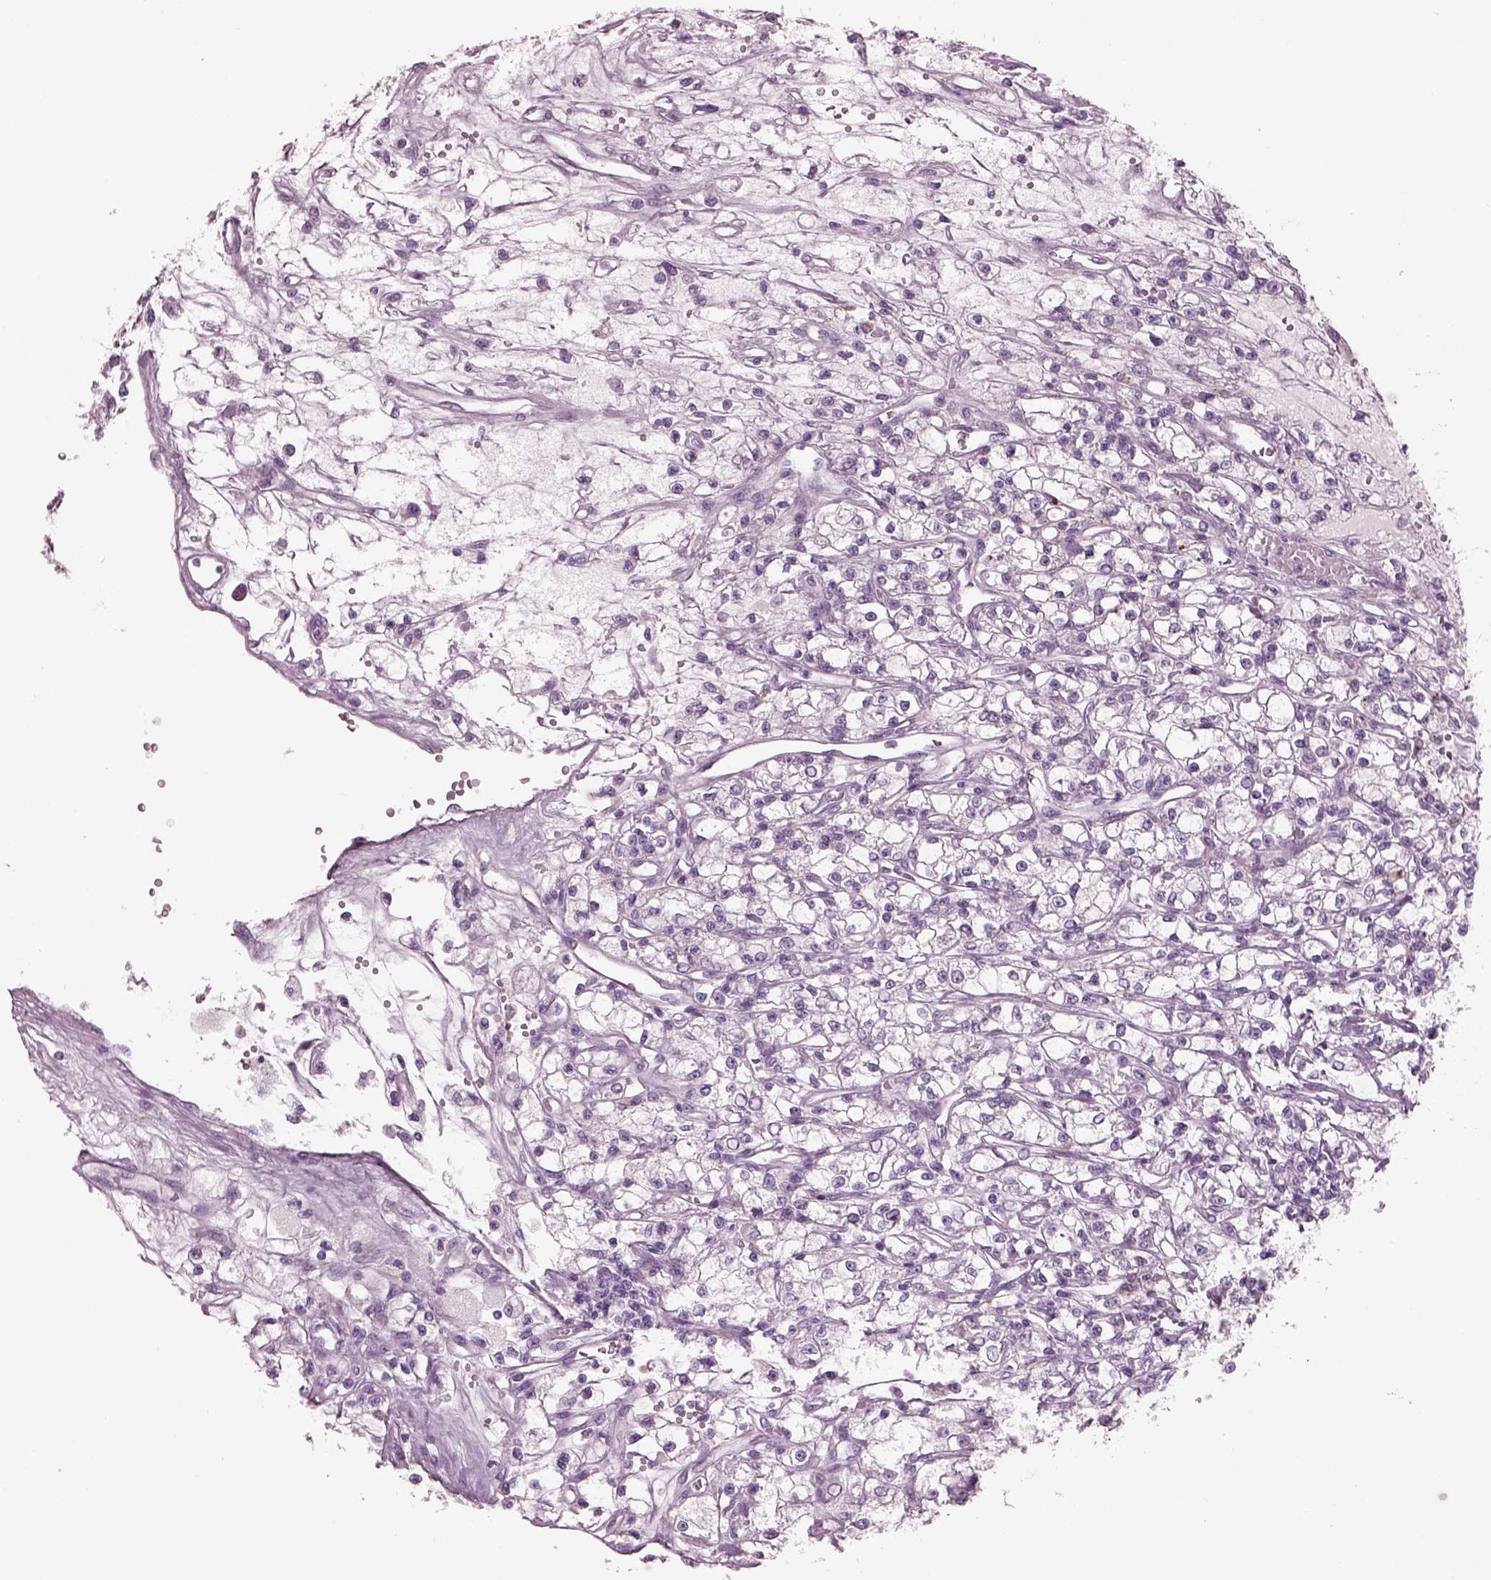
{"staining": {"intensity": "negative", "quantity": "none", "location": "none"}, "tissue": "renal cancer", "cell_type": "Tumor cells", "image_type": "cancer", "snomed": [{"axis": "morphology", "description": "Adenocarcinoma, NOS"}, {"axis": "topography", "description": "Kidney"}], "caption": "A photomicrograph of renal adenocarcinoma stained for a protein displays no brown staining in tumor cells.", "gene": "CYLC1", "patient": {"sex": "female", "age": 59}}